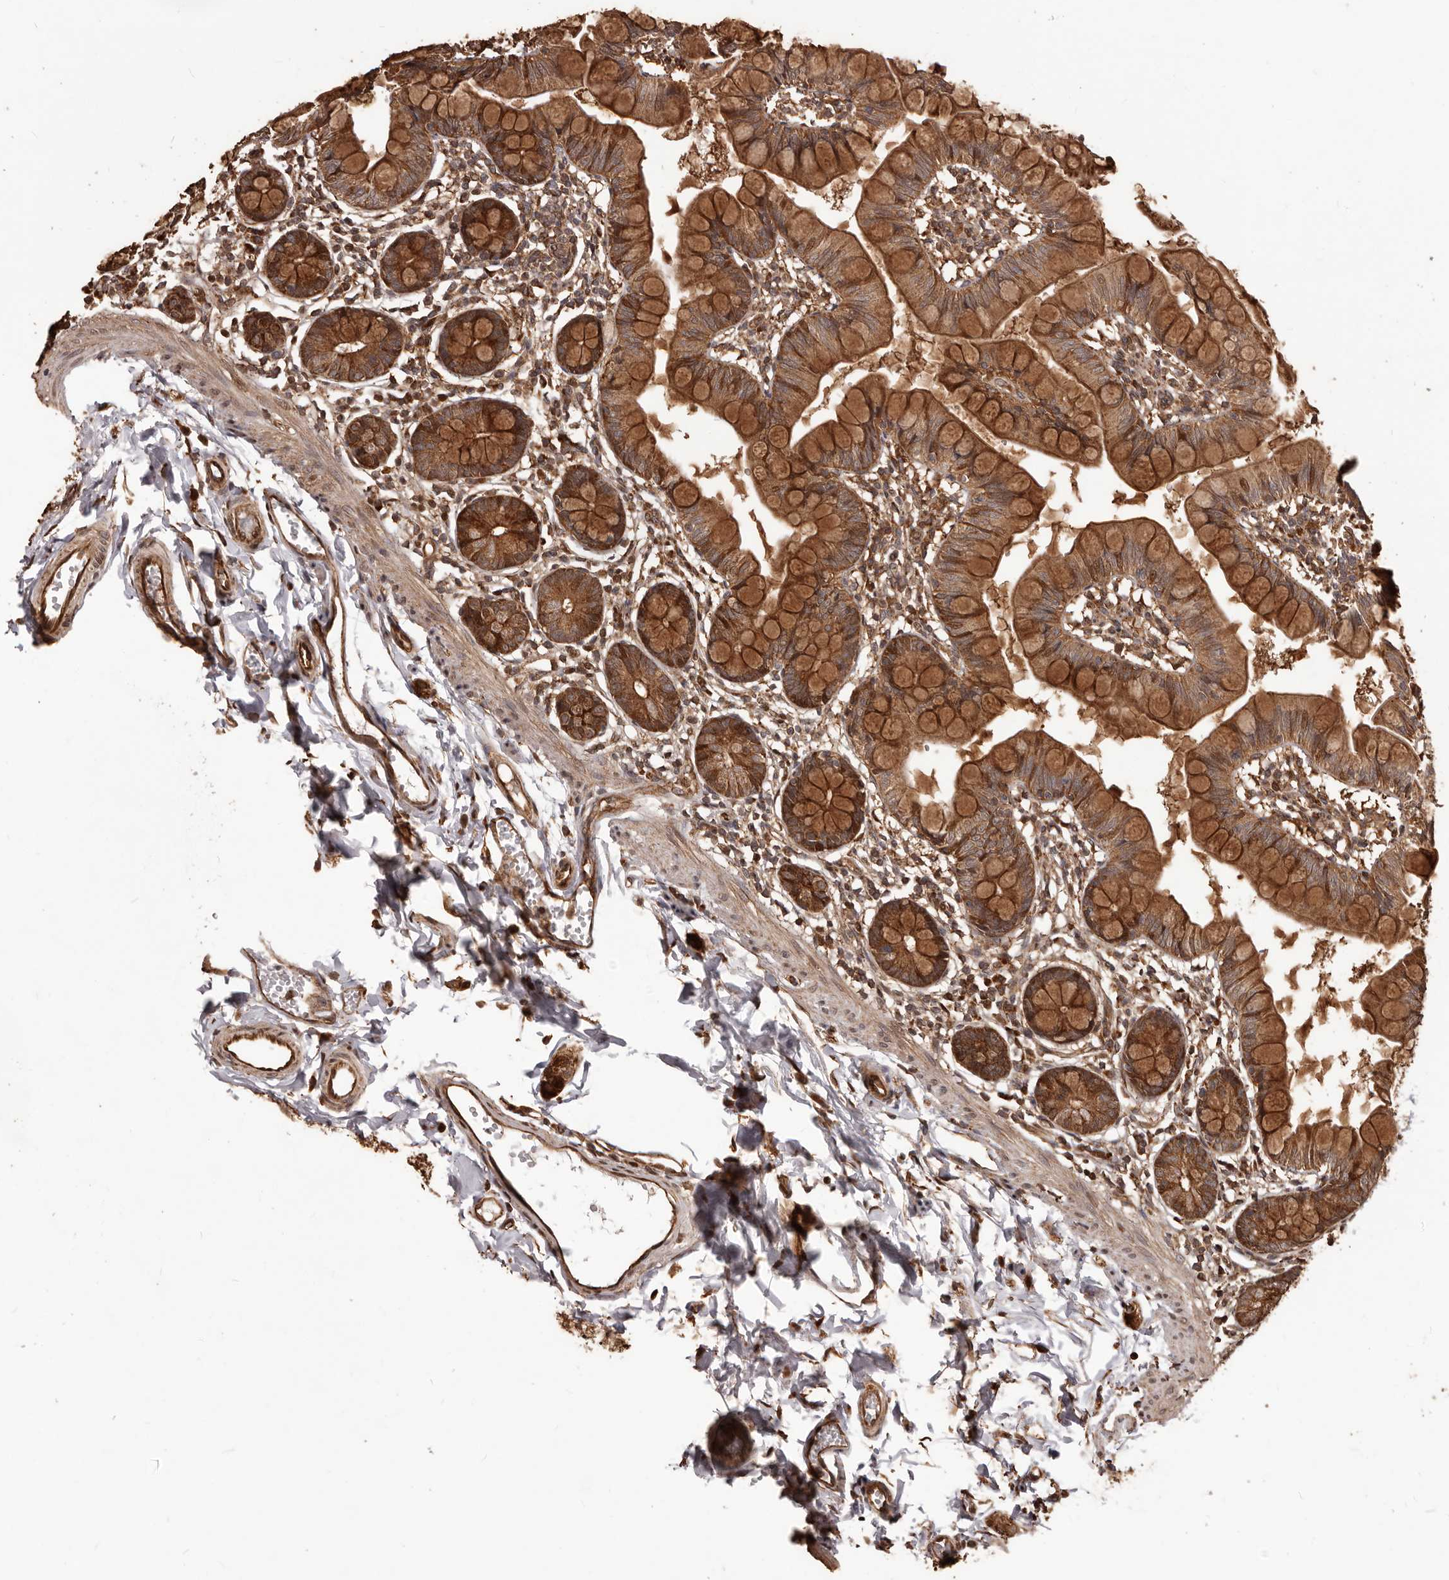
{"staining": {"intensity": "strong", "quantity": ">75%", "location": "cytoplasmic/membranous"}, "tissue": "small intestine", "cell_type": "Glandular cells", "image_type": "normal", "snomed": [{"axis": "morphology", "description": "Normal tissue, NOS"}, {"axis": "topography", "description": "Small intestine"}], "caption": "Immunohistochemistry (IHC) of benign small intestine shows high levels of strong cytoplasmic/membranous staining in approximately >75% of glandular cells.", "gene": "MTO1", "patient": {"sex": "male", "age": 7}}